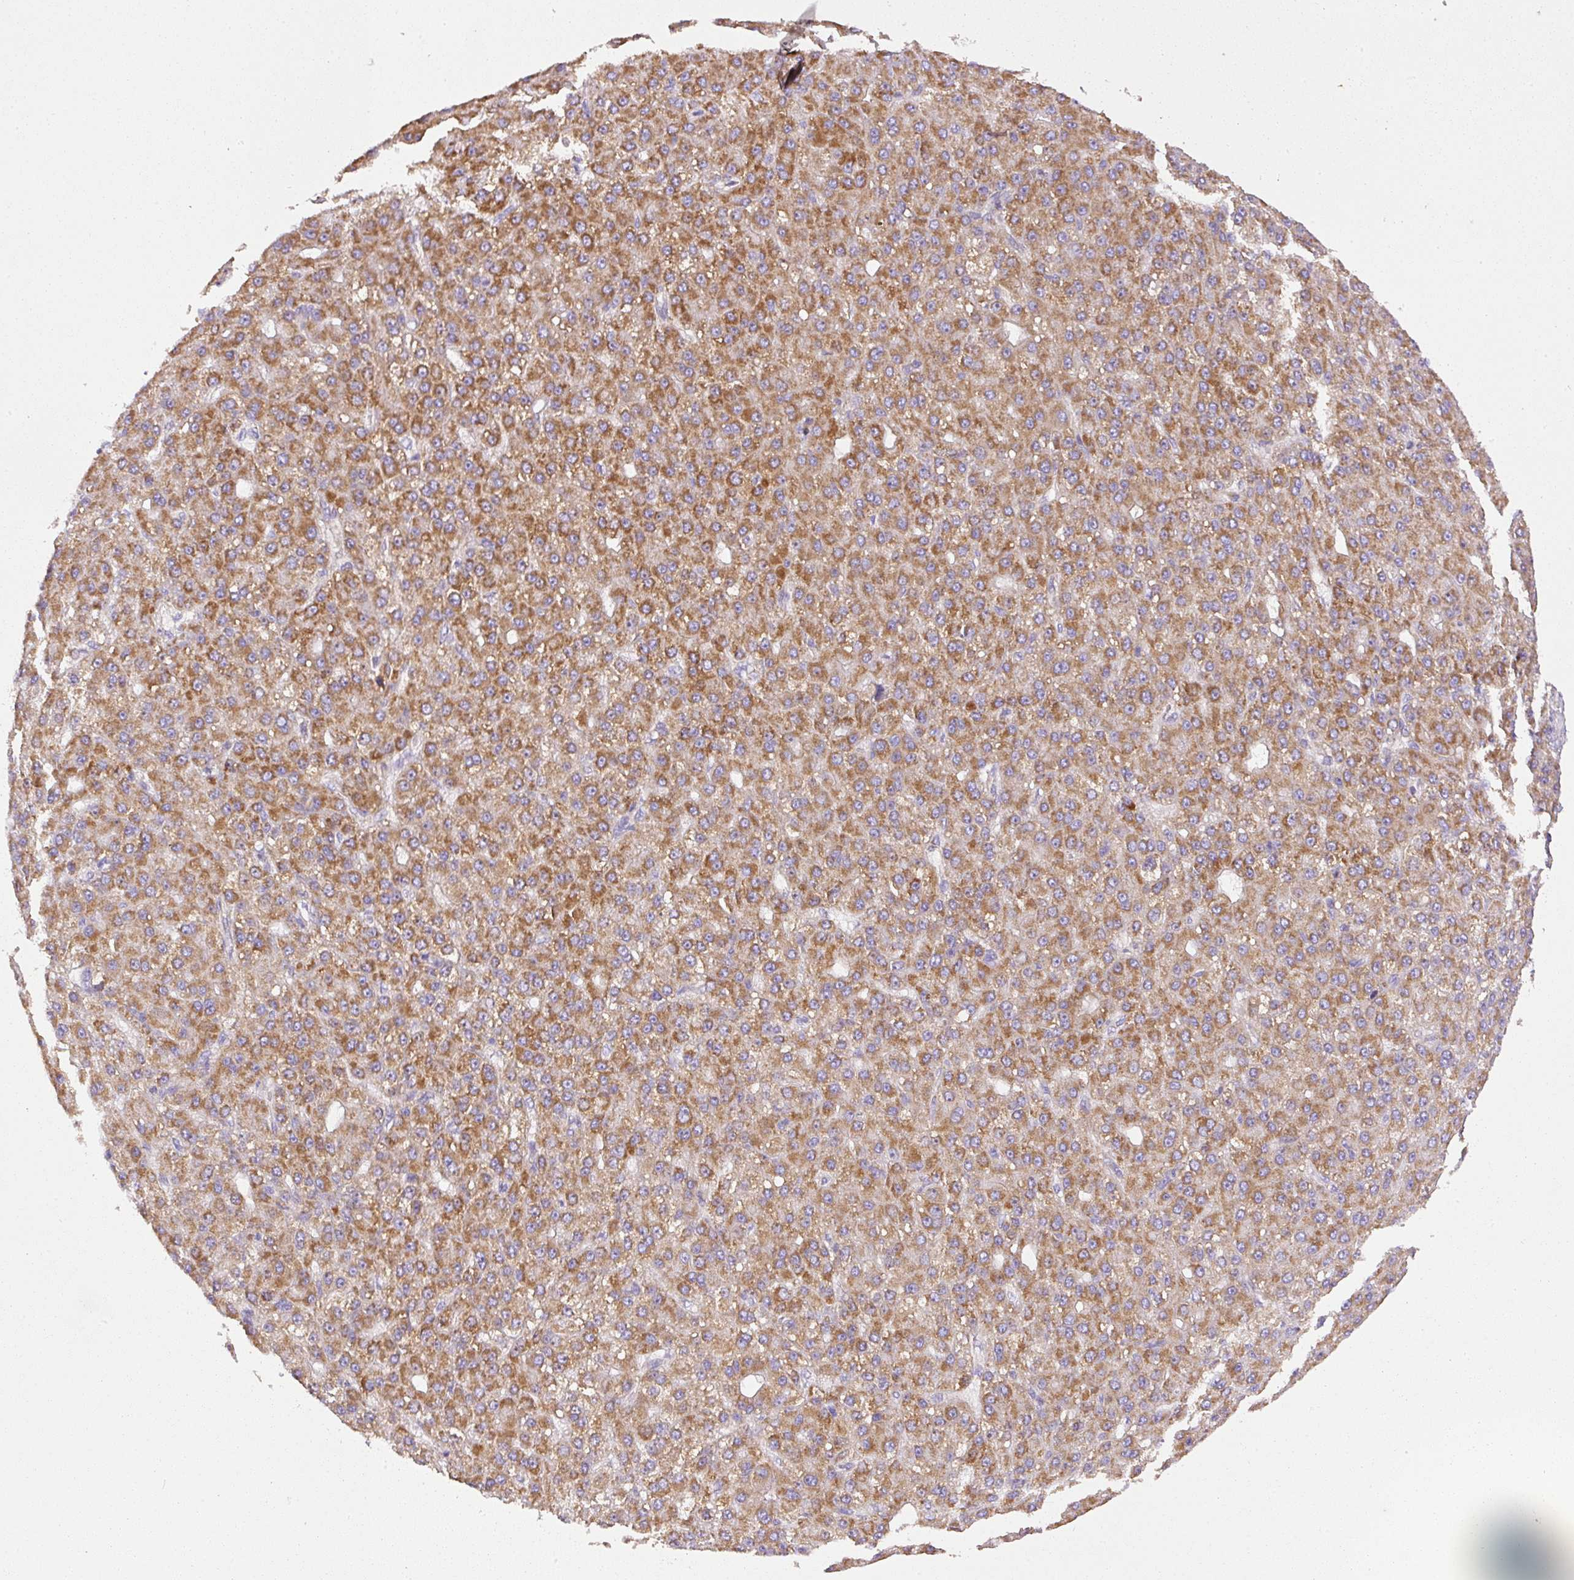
{"staining": {"intensity": "moderate", "quantity": ">75%", "location": "cytoplasmic/membranous"}, "tissue": "liver cancer", "cell_type": "Tumor cells", "image_type": "cancer", "snomed": [{"axis": "morphology", "description": "Carcinoma, Hepatocellular, NOS"}, {"axis": "topography", "description": "Liver"}], "caption": "Immunohistochemistry (DAB (3,3'-diaminobenzidine)) staining of human liver cancer exhibits moderate cytoplasmic/membranous protein staining in about >75% of tumor cells.", "gene": "NDUFAF2", "patient": {"sex": "male", "age": 67}}